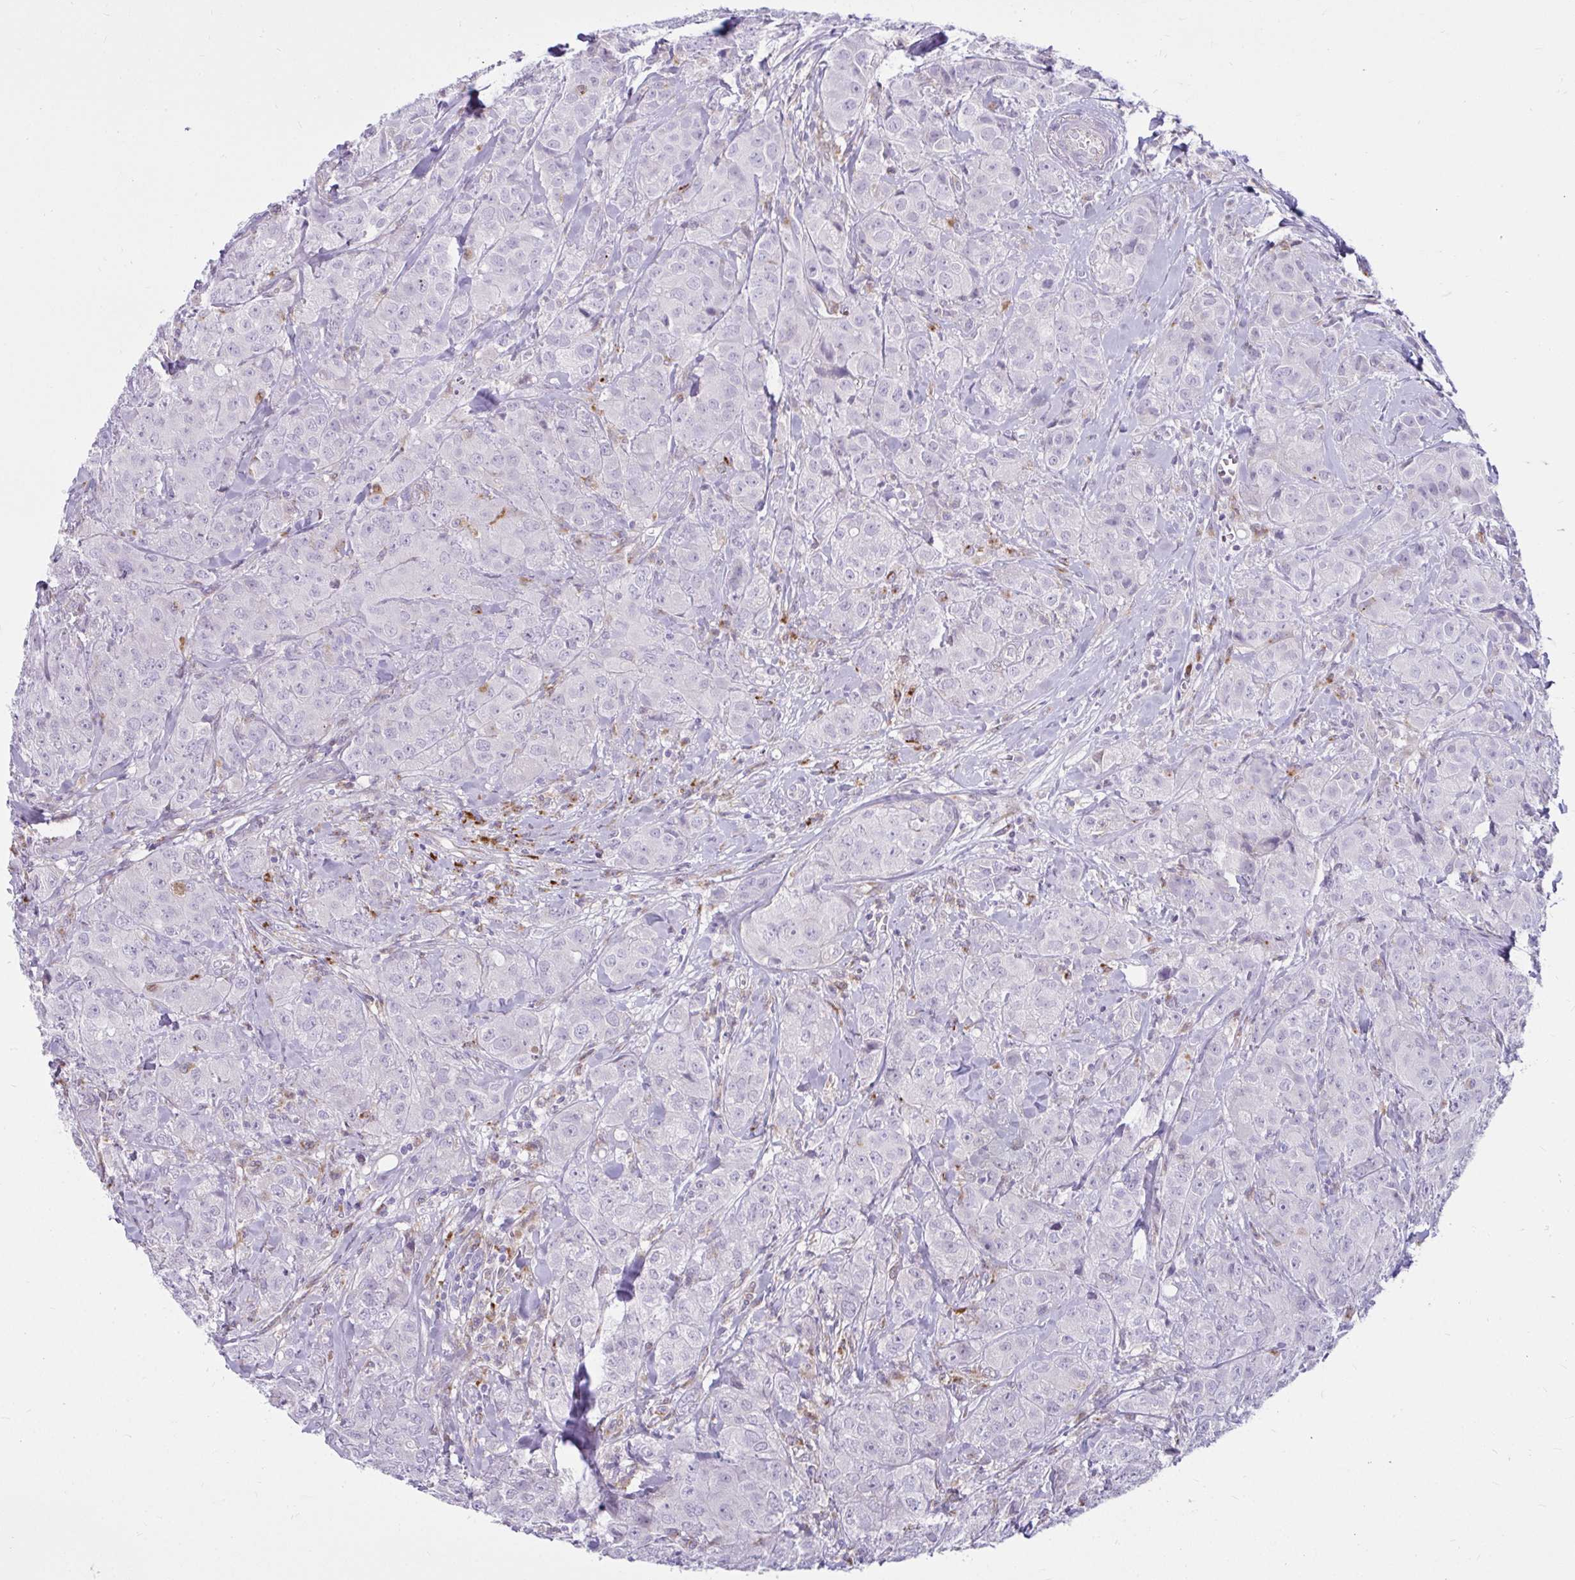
{"staining": {"intensity": "negative", "quantity": "none", "location": "none"}, "tissue": "breast cancer", "cell_type": "Tumor cells", "image_type": "cancer", "snomed": [{"axis": "morphology", "description": "Normal tissue, NOS"}, {"axis": "morphology", "description": "Duct carcinoma"}, {"axis": "topography", "description": "Breast"}], "caption": "Micrograph shows no significant protein staining in tumor cells of breast cancer (invasive ductal carcinoma).", "gene": "CTSZ", "patient": {"sex": "female", "age": 43}}